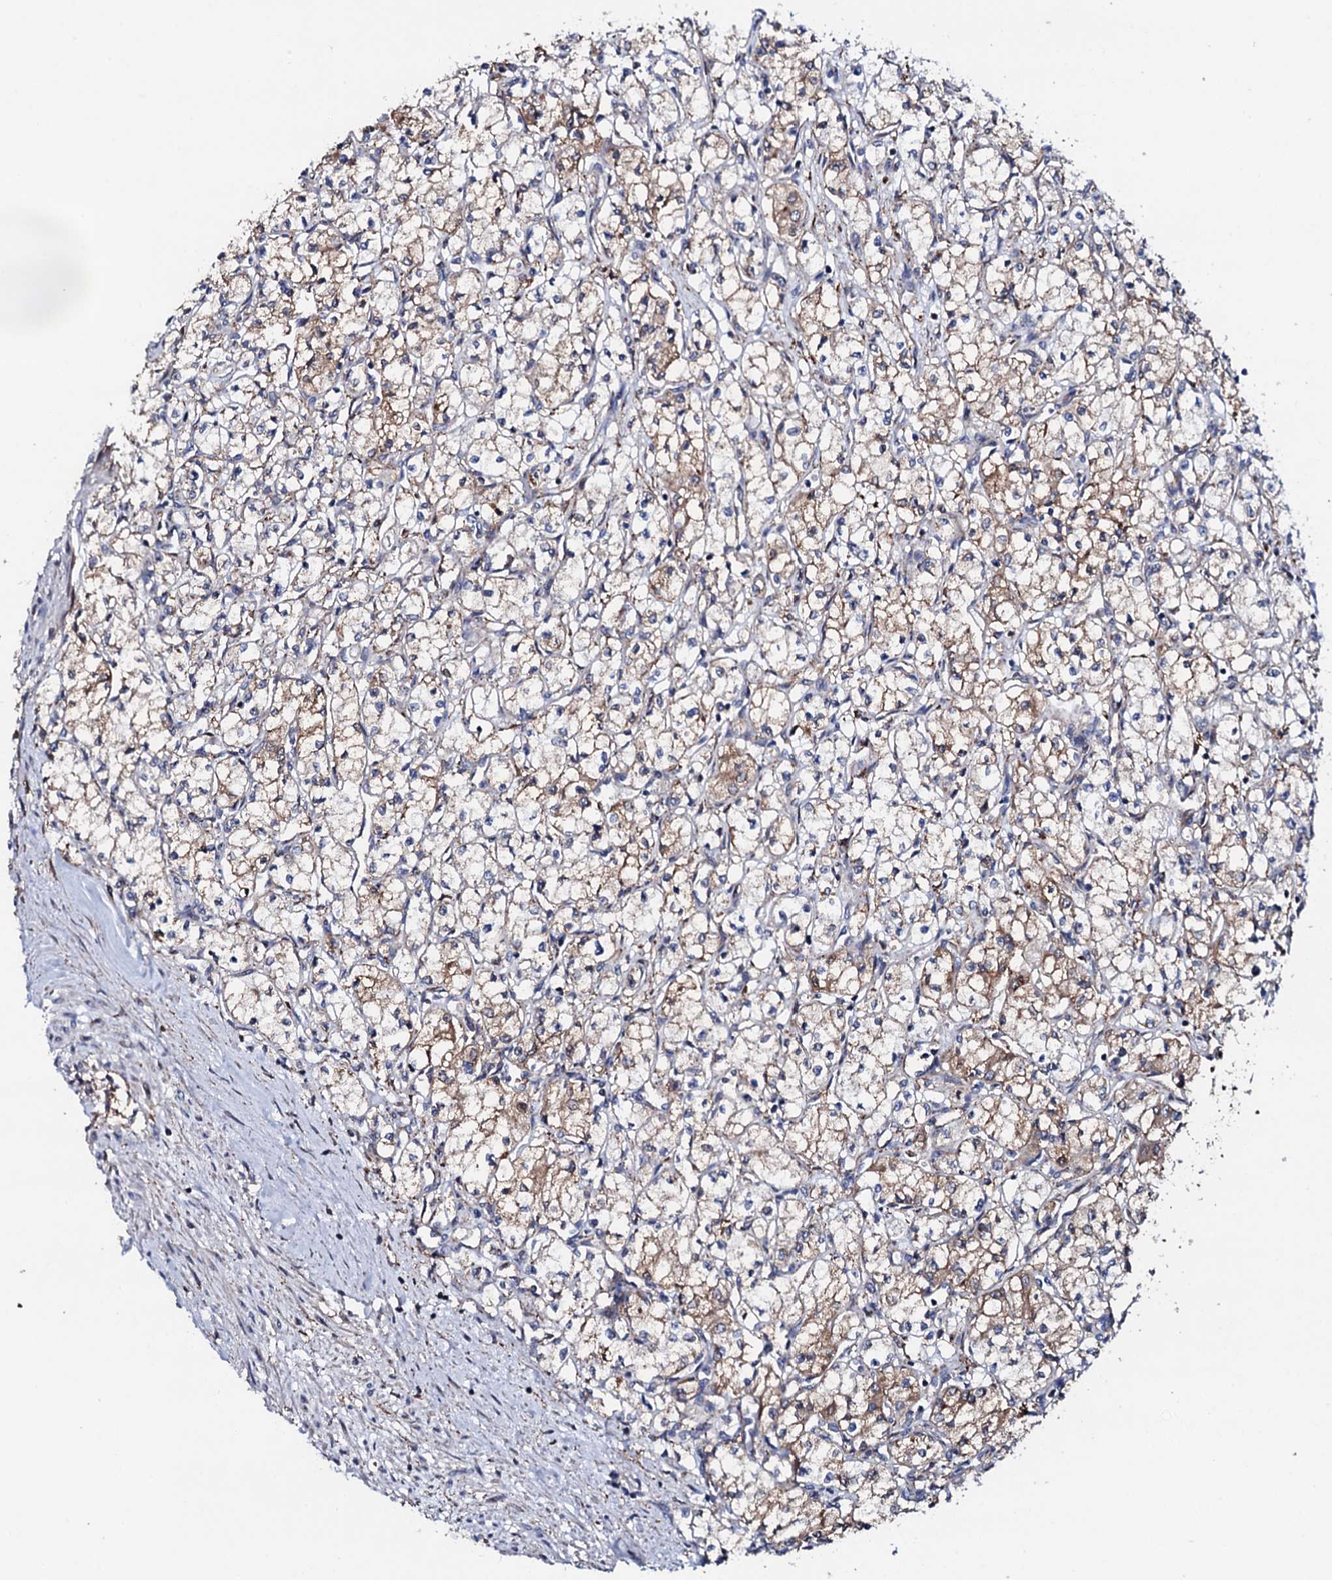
{"staining": {"intensity": "weak", "quantity": ">75%", "location": "cytoplasmic/membranous"}, "tissue": "renal cancer", "cell_type": "Tumor cells", "image_type": "cancer", "snomed": [{"axis": "morphology", "description": "Adenocarcinoma, NOS"}, {"axis": "topography", "description": "Kidney"}], "caption": "Human renal adenocarcinoma stained for a protein (brown) demonstrates weak cytoplasmic/membranous positive expression in about >75% of tumor cells.", "gene": "EDC3", "patient": {"sex": "male", "age": 59}}